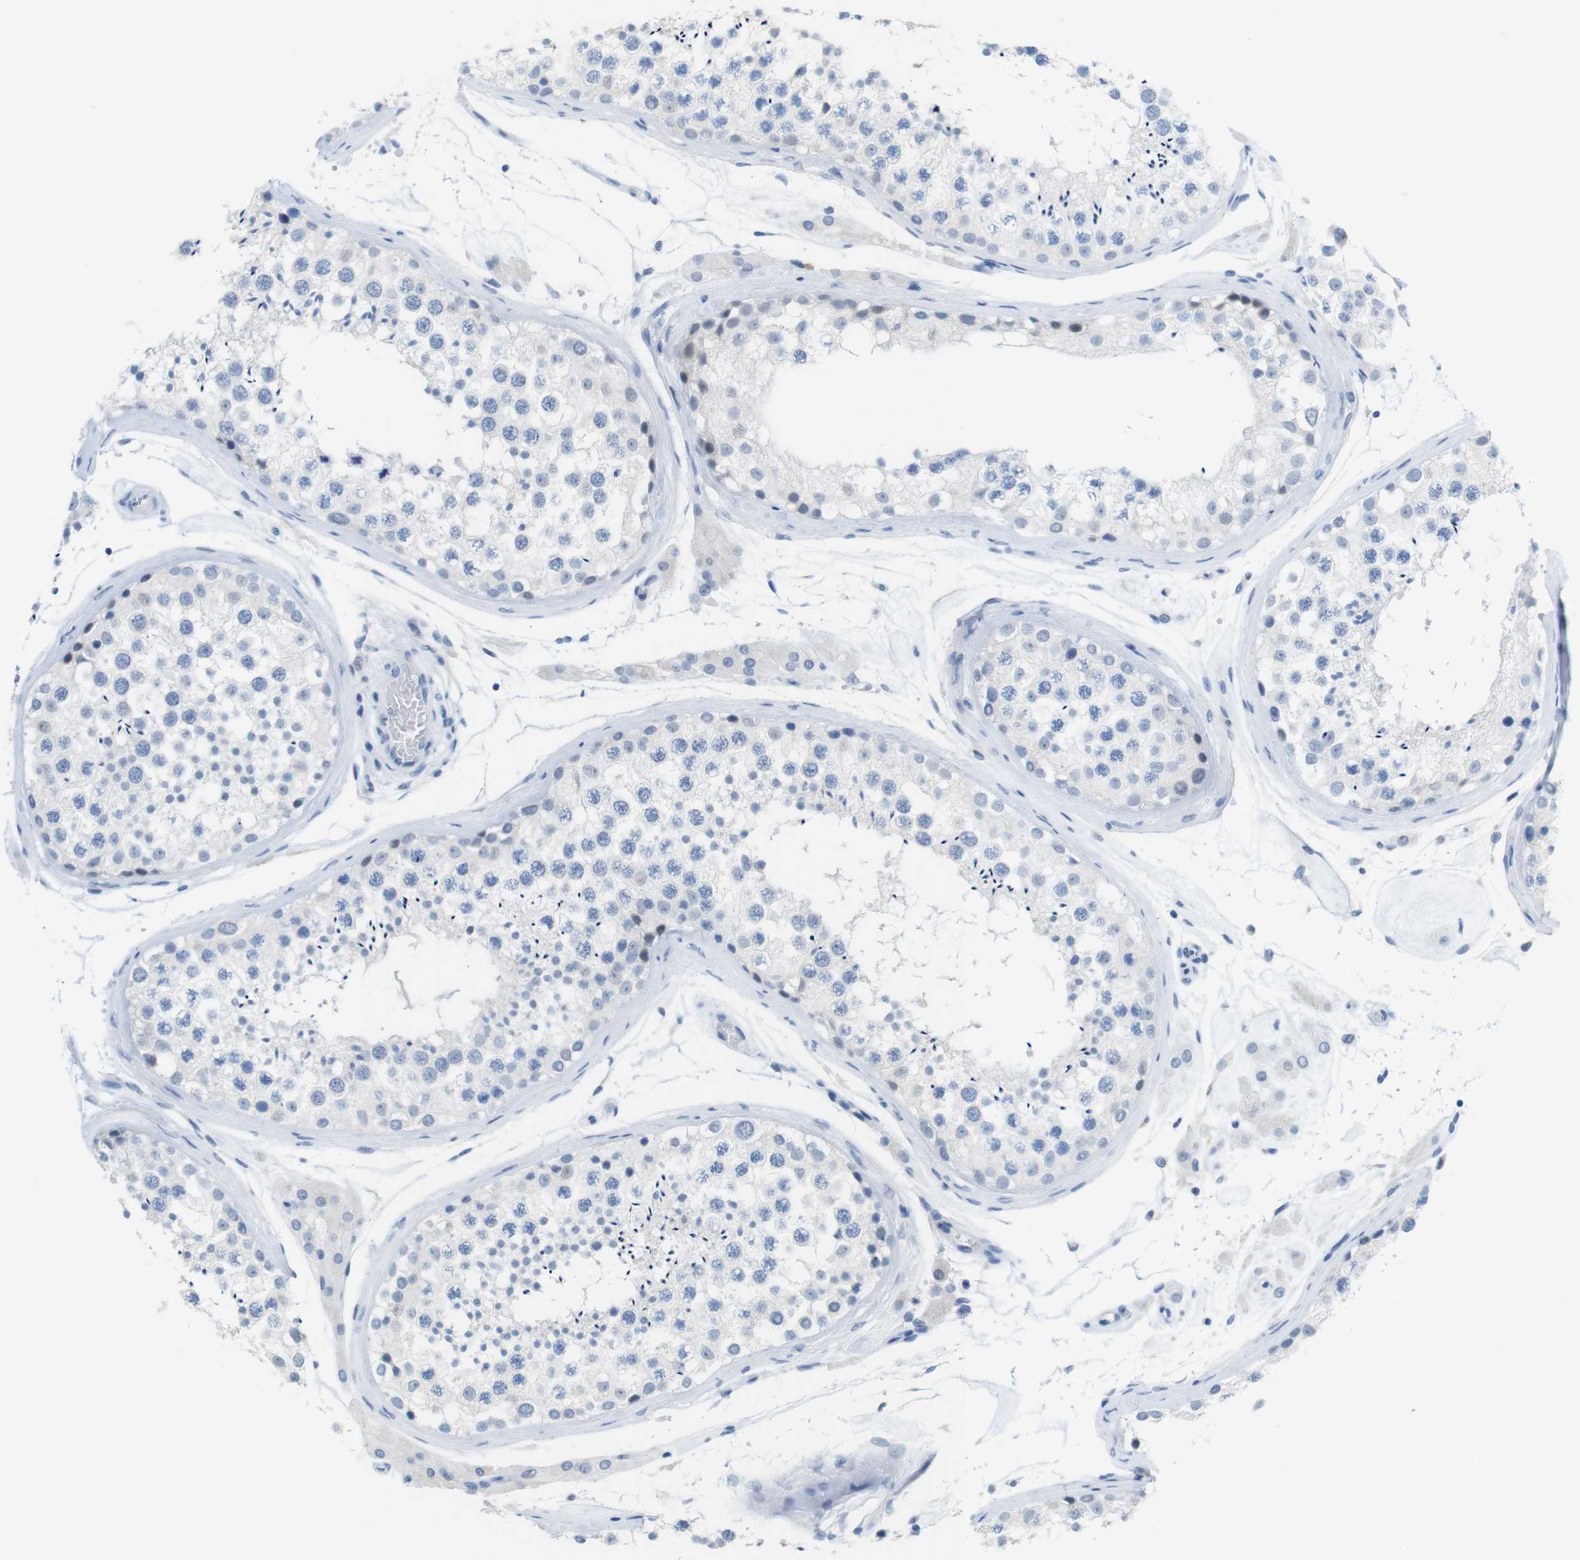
{"staining": {"intensity": "negative", "quantity": "none", "location": "none"}, "tissue": "testis", "cell_type": "Cells in seminiferous ducts", "image_type": "normal", "snomed": [{"axis": "morphology", "description": "Normal tissue, NOS"}, {"axis": "topography", "description": "Testis"}], "caption": "Immunohistochemistry histopathology image of normal testis: human testis stained with DAB reveals no significant protein expression in cells in seminiferous ducts. The staining is performed using DAB (3,3'-diaminobenzidine) brown chromogen with nuclei counter-stained in using hematoxylin.", "gene": "OPN1SW", "patient": {"sex": "male", "age": 46}}